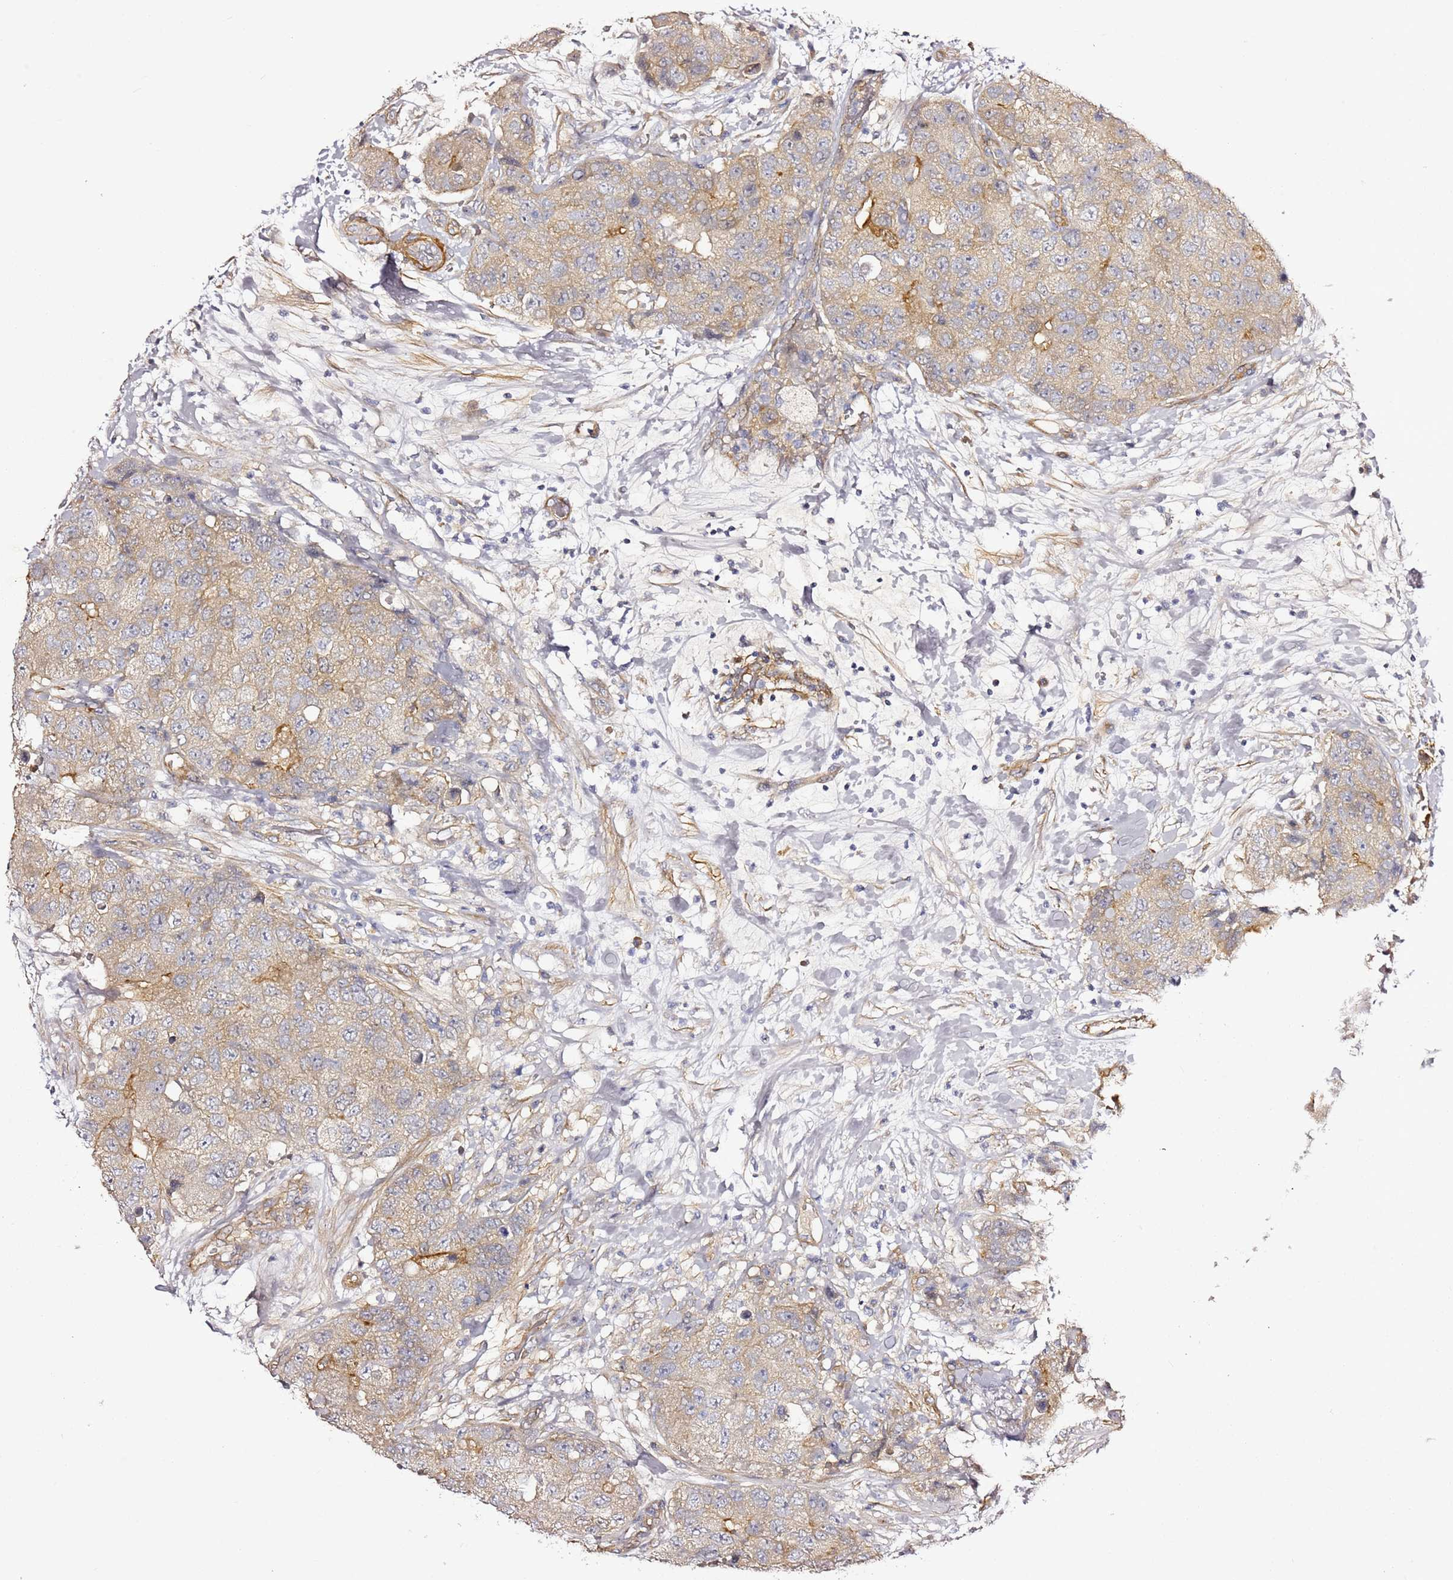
{"staining": {"intensity": "moderate", "quantity": "<25%", "location": "cytoplasmic/membranous"}, "tissue": "breast cancer", "cell_type": "Tumor cells", "image_type": "cancer", "snomed": [{"axis": "morphology", "description": "Duct carcinoma"}, {"axis": "topography", "description": "Breast"}], "caption": "Infiltrating ductal carcinoma (breast) stained with DAB (3,3'-diaminobenzidine) immunohistochemistry shows low levels of moderate cytoplasmic/membranous staining in approximately <25% of tumor cells.", "gene": "EPS8L1", "patient": {"sex": "female", "age": 62}}